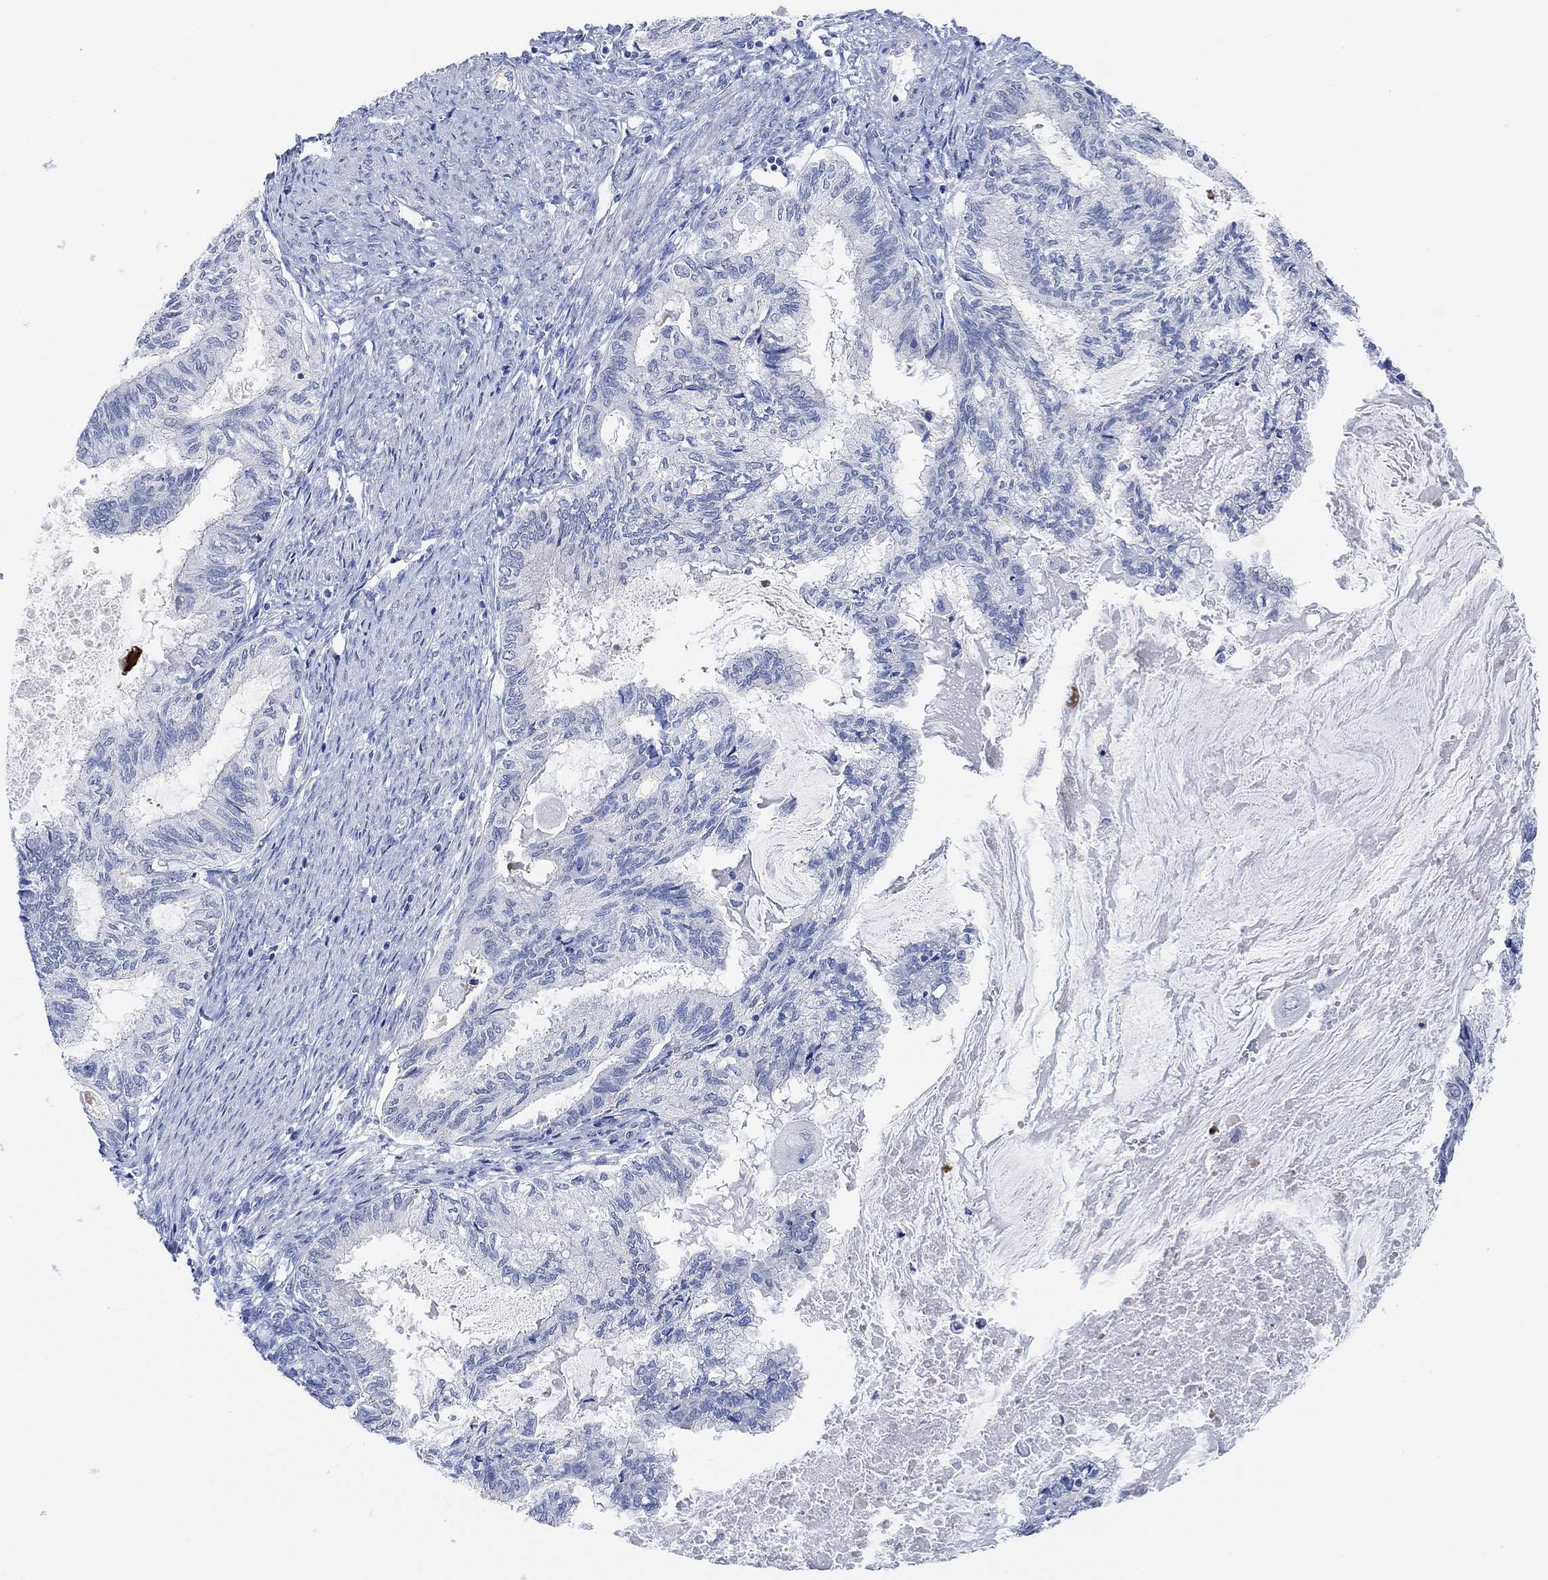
{"staining": {"intensity": "negative", "quantity": "none", "location": "none"}, "tissue": "endometrial cancer", "cell_type": "Tumor cells", "image_type": "cancer", "snomed": [{"axis": "morphology", "description": "Adenocarcinoma, NOS"}, {"axis": "topography", "description": "Endometrium"}], "caption": "Protein analysis of endometrial cancer (adenocarcinoma) exhibits no significant staining in tumor cells.", "gene": "RIMS1", "patient": {"sex": "female", "age": 86}}